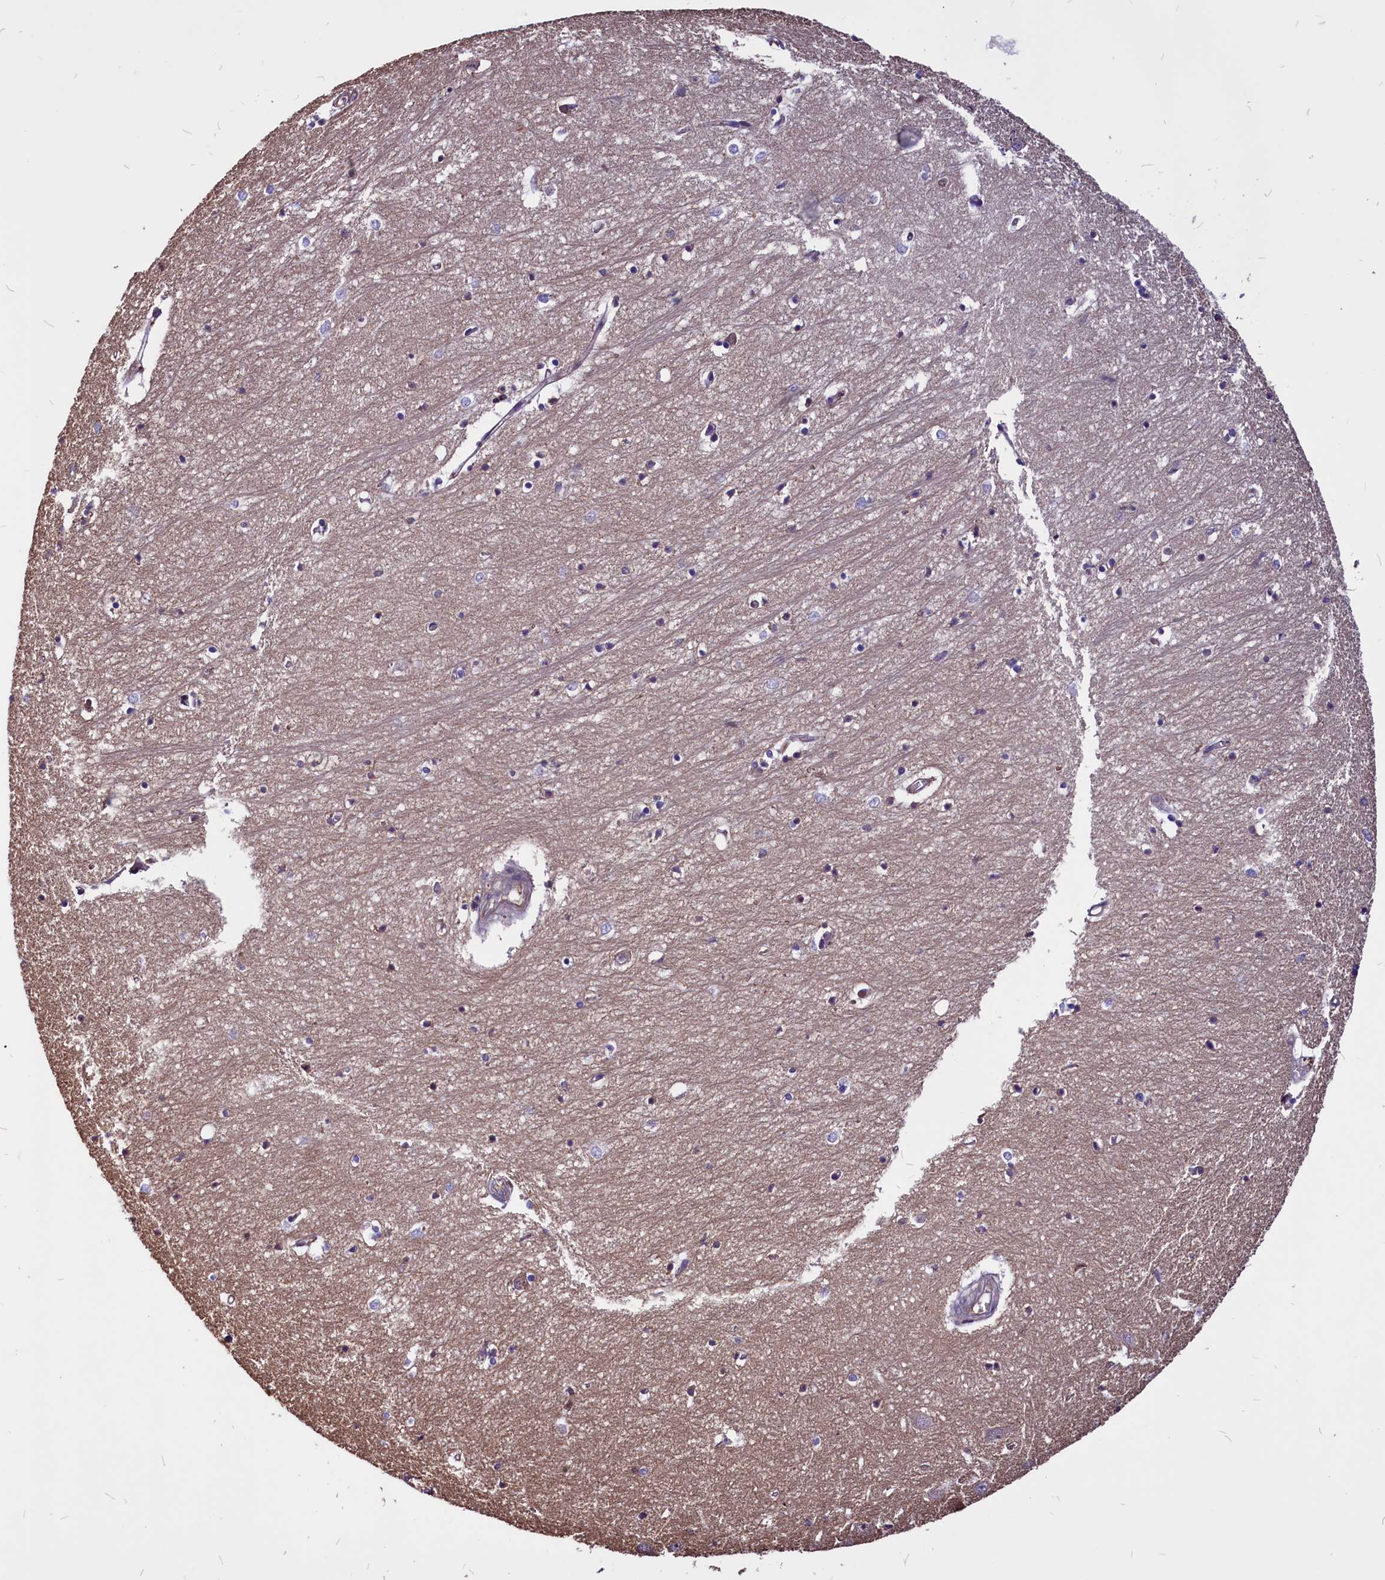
{"staining": {"intensity": "moderate", "quantity": "<25%", "location": "cytoplasmic/membranous"}, "tissue": "hippocampus", "cell_type": "Glial cells", "image_type": "normal", "snomed": [{"axis": "morphology", "description": "Normal tissue, NOS"}, {"axis": "topography", "description": "Hippocampus"}], "caption": "Brown immunohistochemical staining in benign human hippocampus shows moderate cytoplasmic/membranous staining in approximately <25% of glial cells. The staining was performed using DAB to visualize the protein expression in brown, while the nuclei were stained in blue with hematoxylin (Magnification: 20x).", "gene": "EIF3G", "patient": {"sex": "female", "age": 64}}